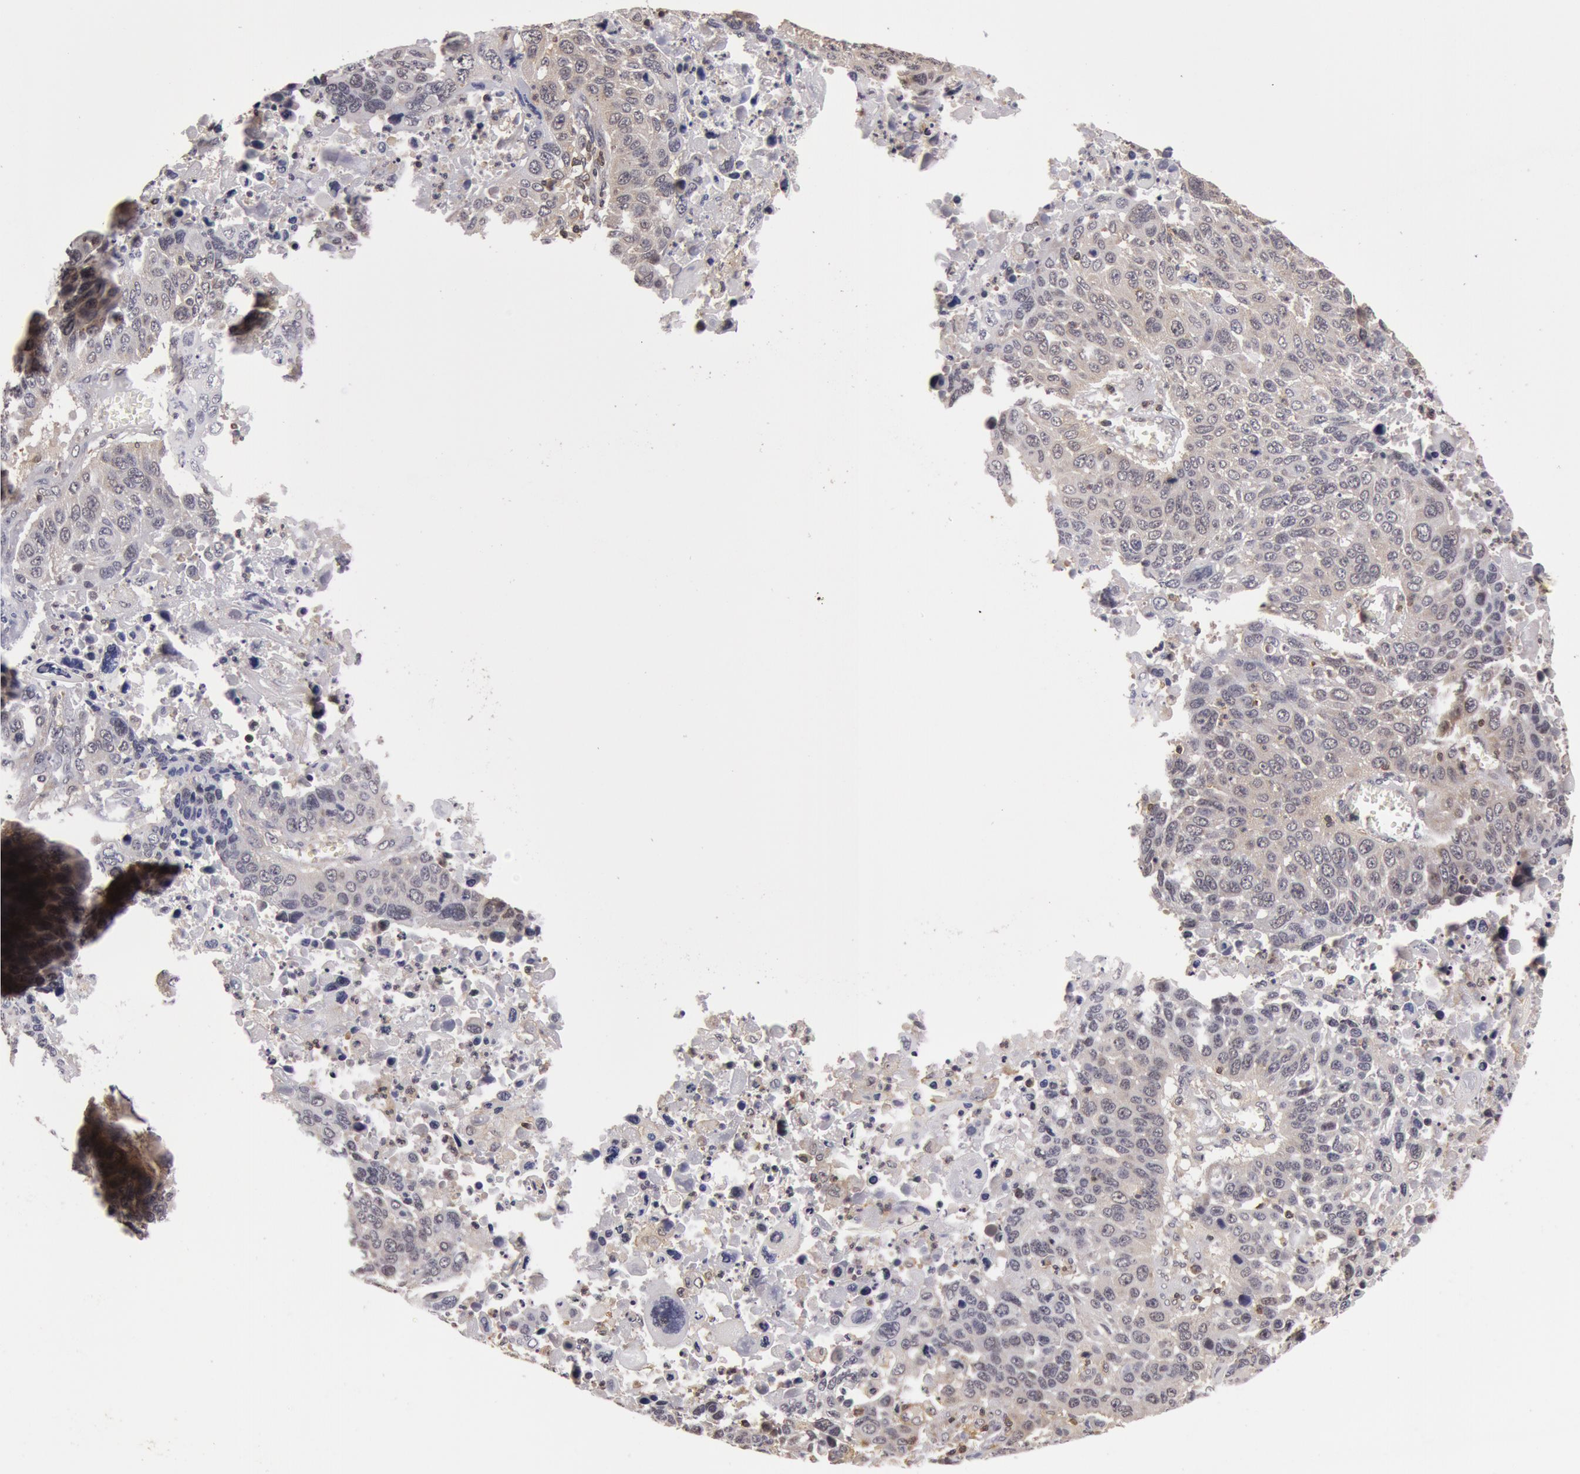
{"staining": {"intensity": "negative", "quantity": "none", "location": "none"}, "tissue": "lung cancer", "cell_type": "Tumor cells", "image_type": "cancer", "snomed": [{"axis": "morphology", "description": "Squamous cell carcinoma, NOS"}, {"axis": "topography", "description": "Lung"}], "caption": "Protein analysis of lung cancer demonstrates no significant expression in tumor cells.", "gene": "ZNF350", "patient": {"sex": "male", "age": 68}}